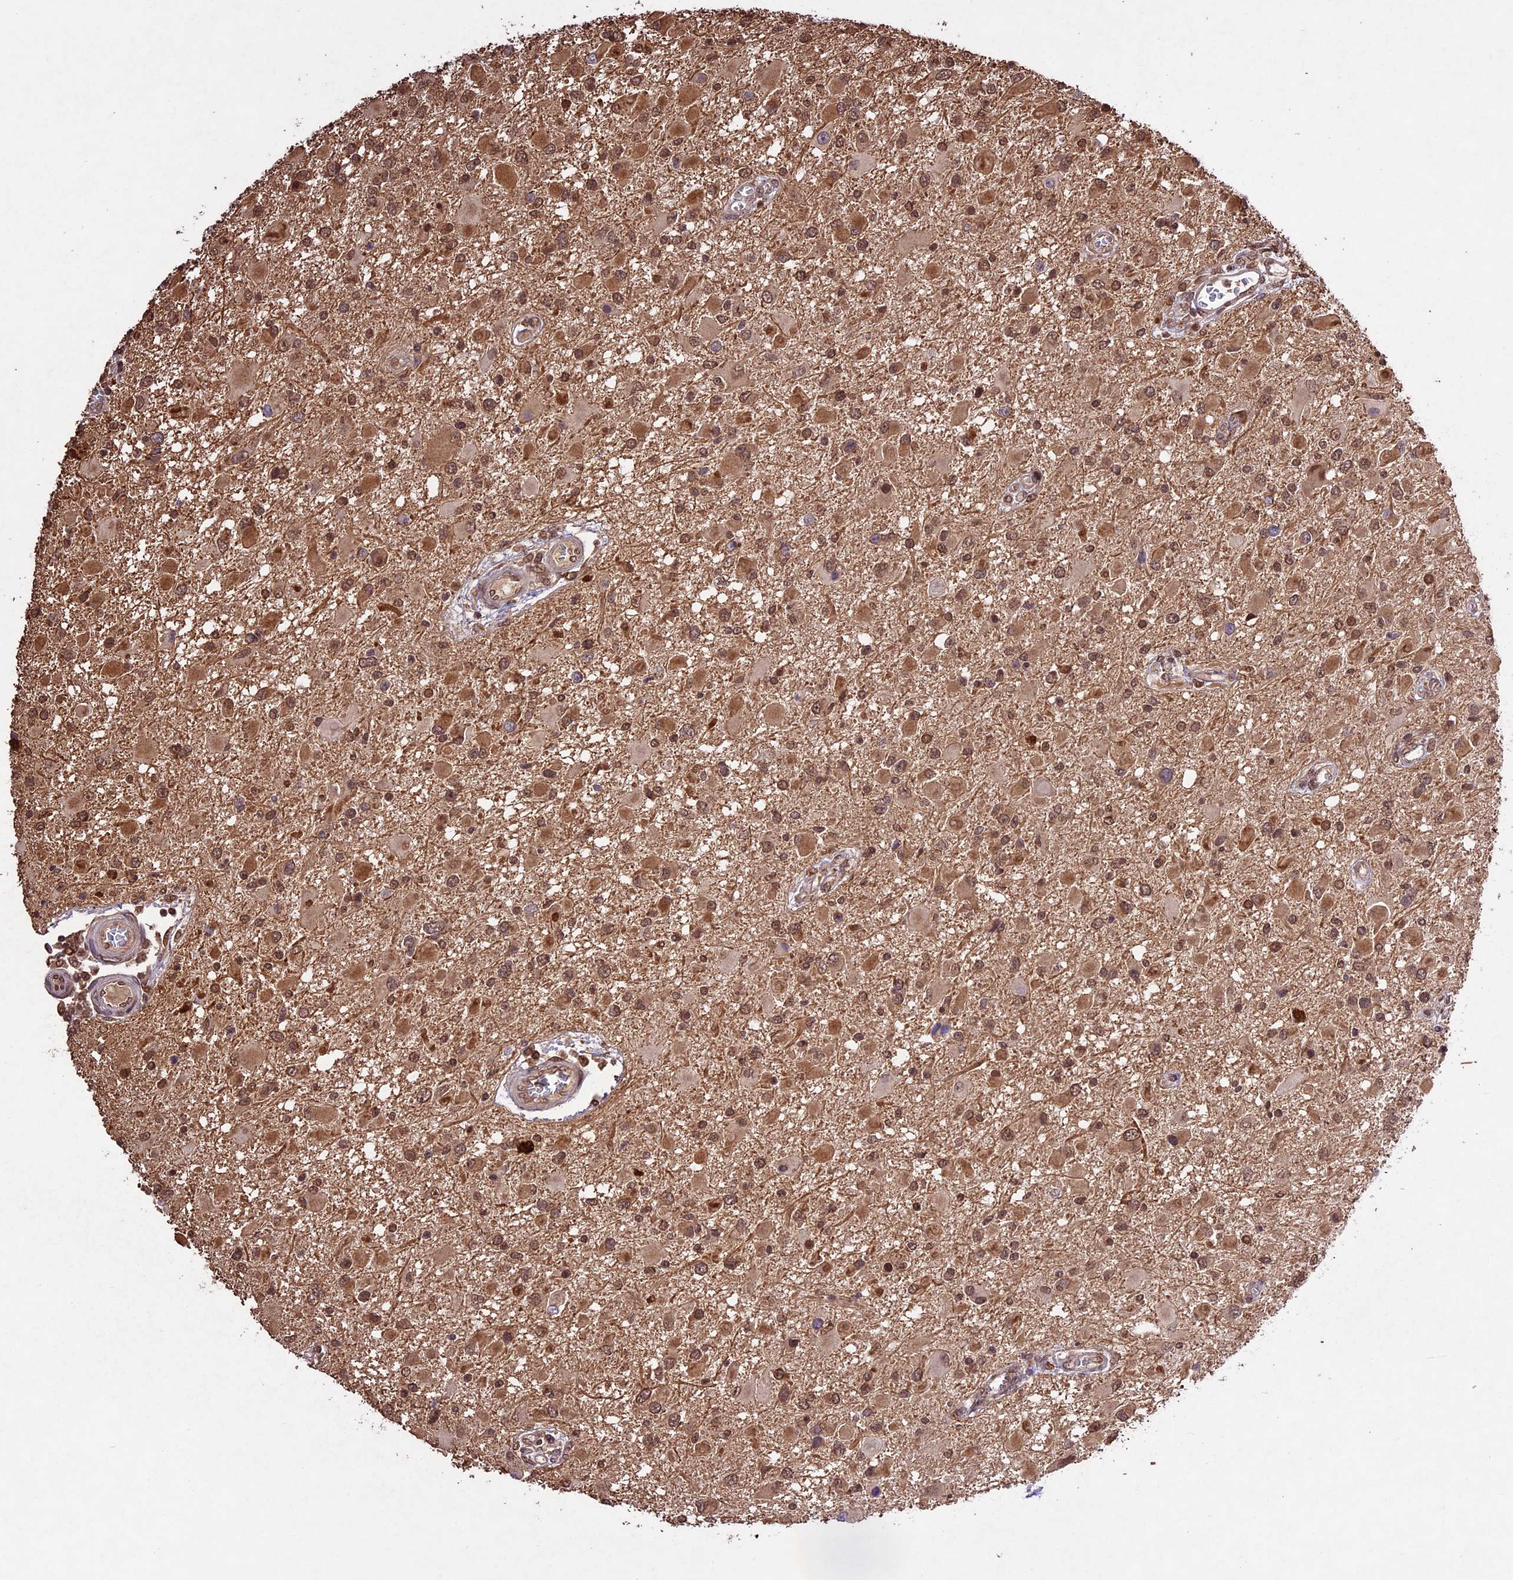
{"staining": {"intensity": "moderate", "quantity": ">75%", "location": "cytoplasmic/membranous,nuclear"}, "tissue": "glioma", "cell_type": "Tumor cells", "image_type": "cancer", "snomed": [{"axis": "morphology", "description": "Glioma, malignant, High grade"}, {"axis": "topography", "description": "Brain"}], "caption": "Immunohistochemical staining of human malignant high-grade glioma shows moderate cytoplasmic/membranous and nuclear protein expression in about >75% of tumor cells.", "gene": "CDKN2AIP", "patient": {"sex": "male", "age": 53}}